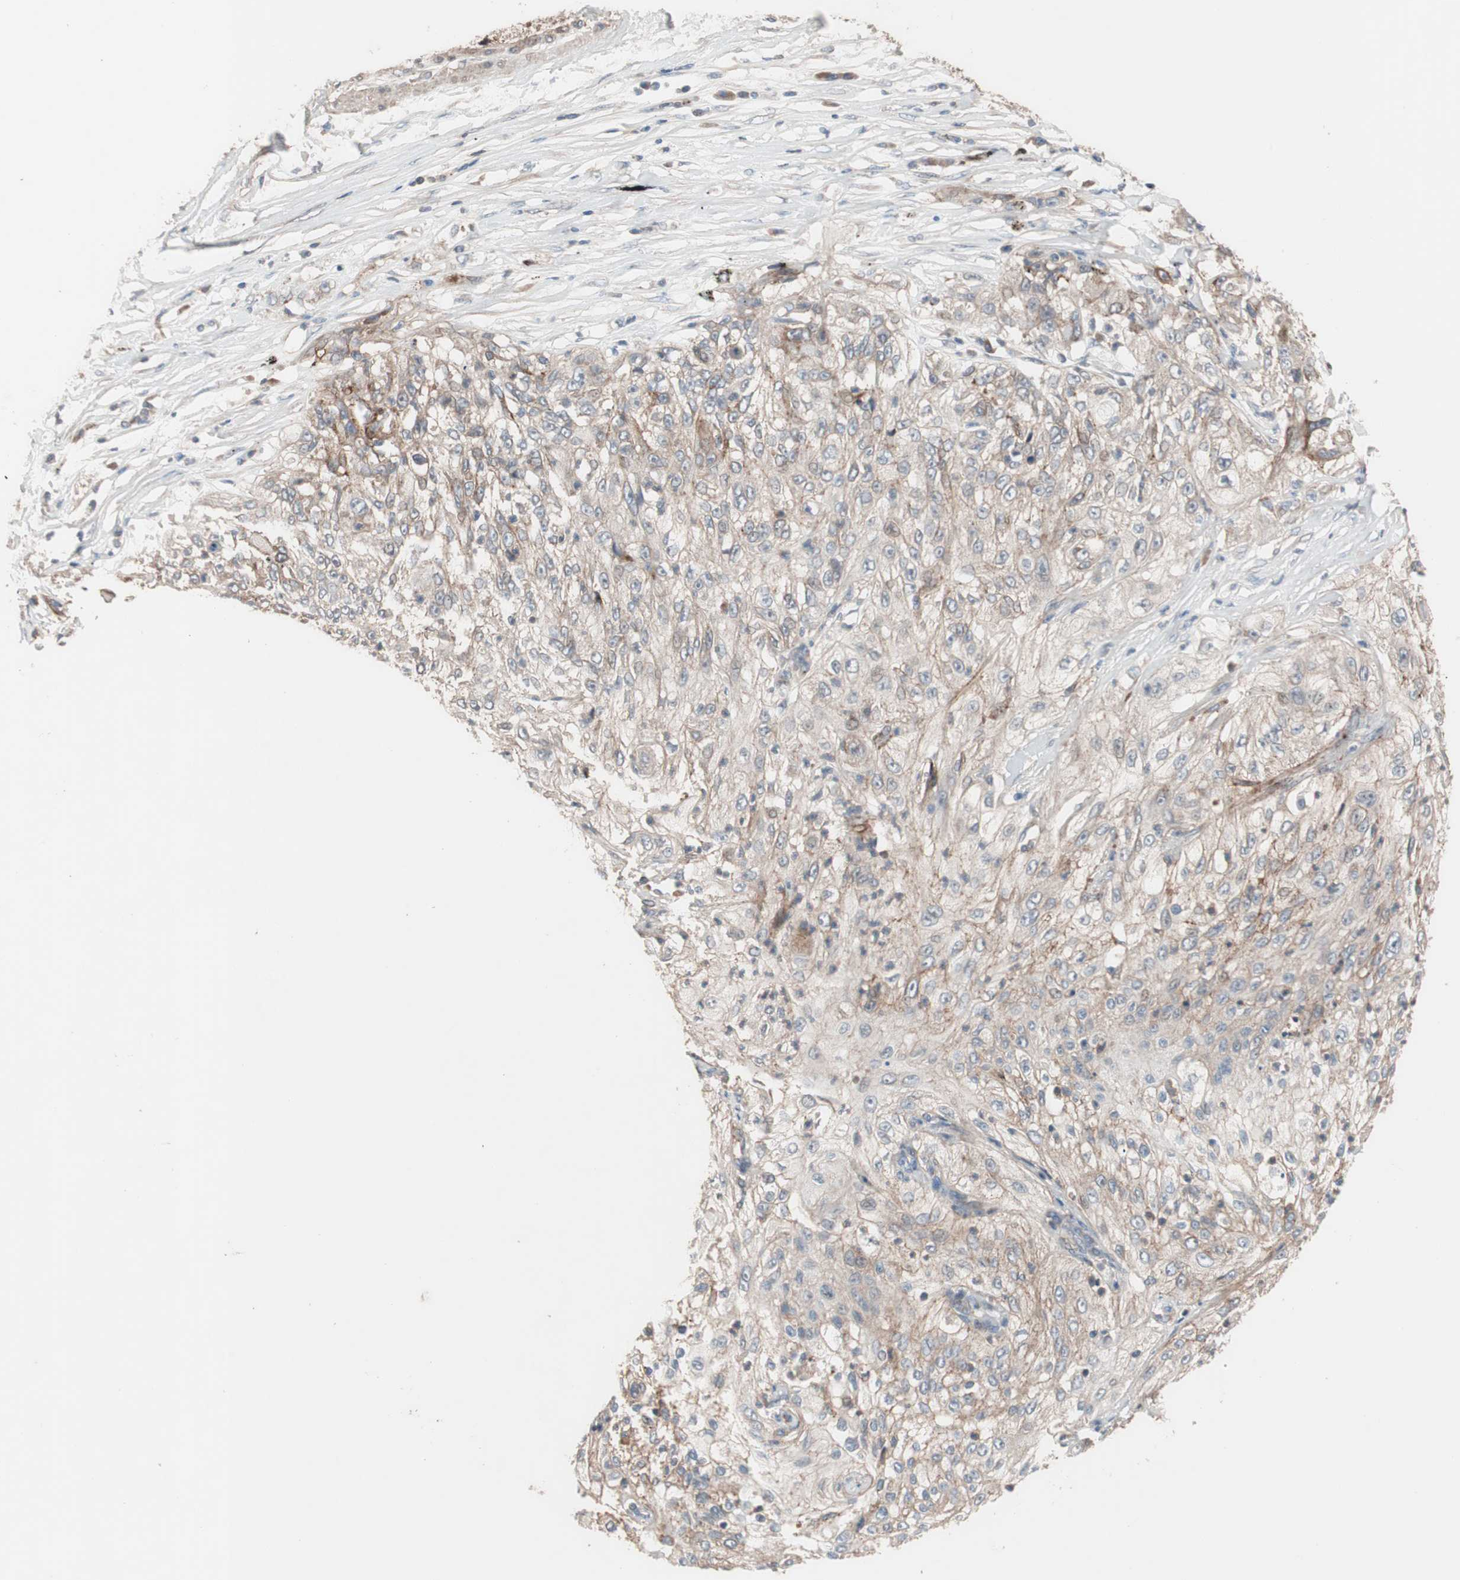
{"staining": {"intensity": "moderate", "quantity": ">75%", "location": "cytoplasmic/membranous"}, "tissue": "lung cancer", "cell_type": "Tumor cells", "image_type": "cancer", "snomed": [{"axis": "morphology", "description": "Inflammation, NOS"}, {"axis": "morphology", "description": "Squamous cell carcinoma, NOS"}, {"axis": "topography", "description": "Lymph node"}, {"axis": "topography", "description": "Soft tissue"}, {"axis": "topography", "description": "Lung"}], "caption": "IHC photomicrograph of human lung squamous cell carcinoma stained for a protein (brown), which demonstrates medium levels of moderate cytoplasmic/membranous staining in approximately >75% of tumor cells.", "gene": "SDC4", "patient": {"sex": "male", "age": 66}}